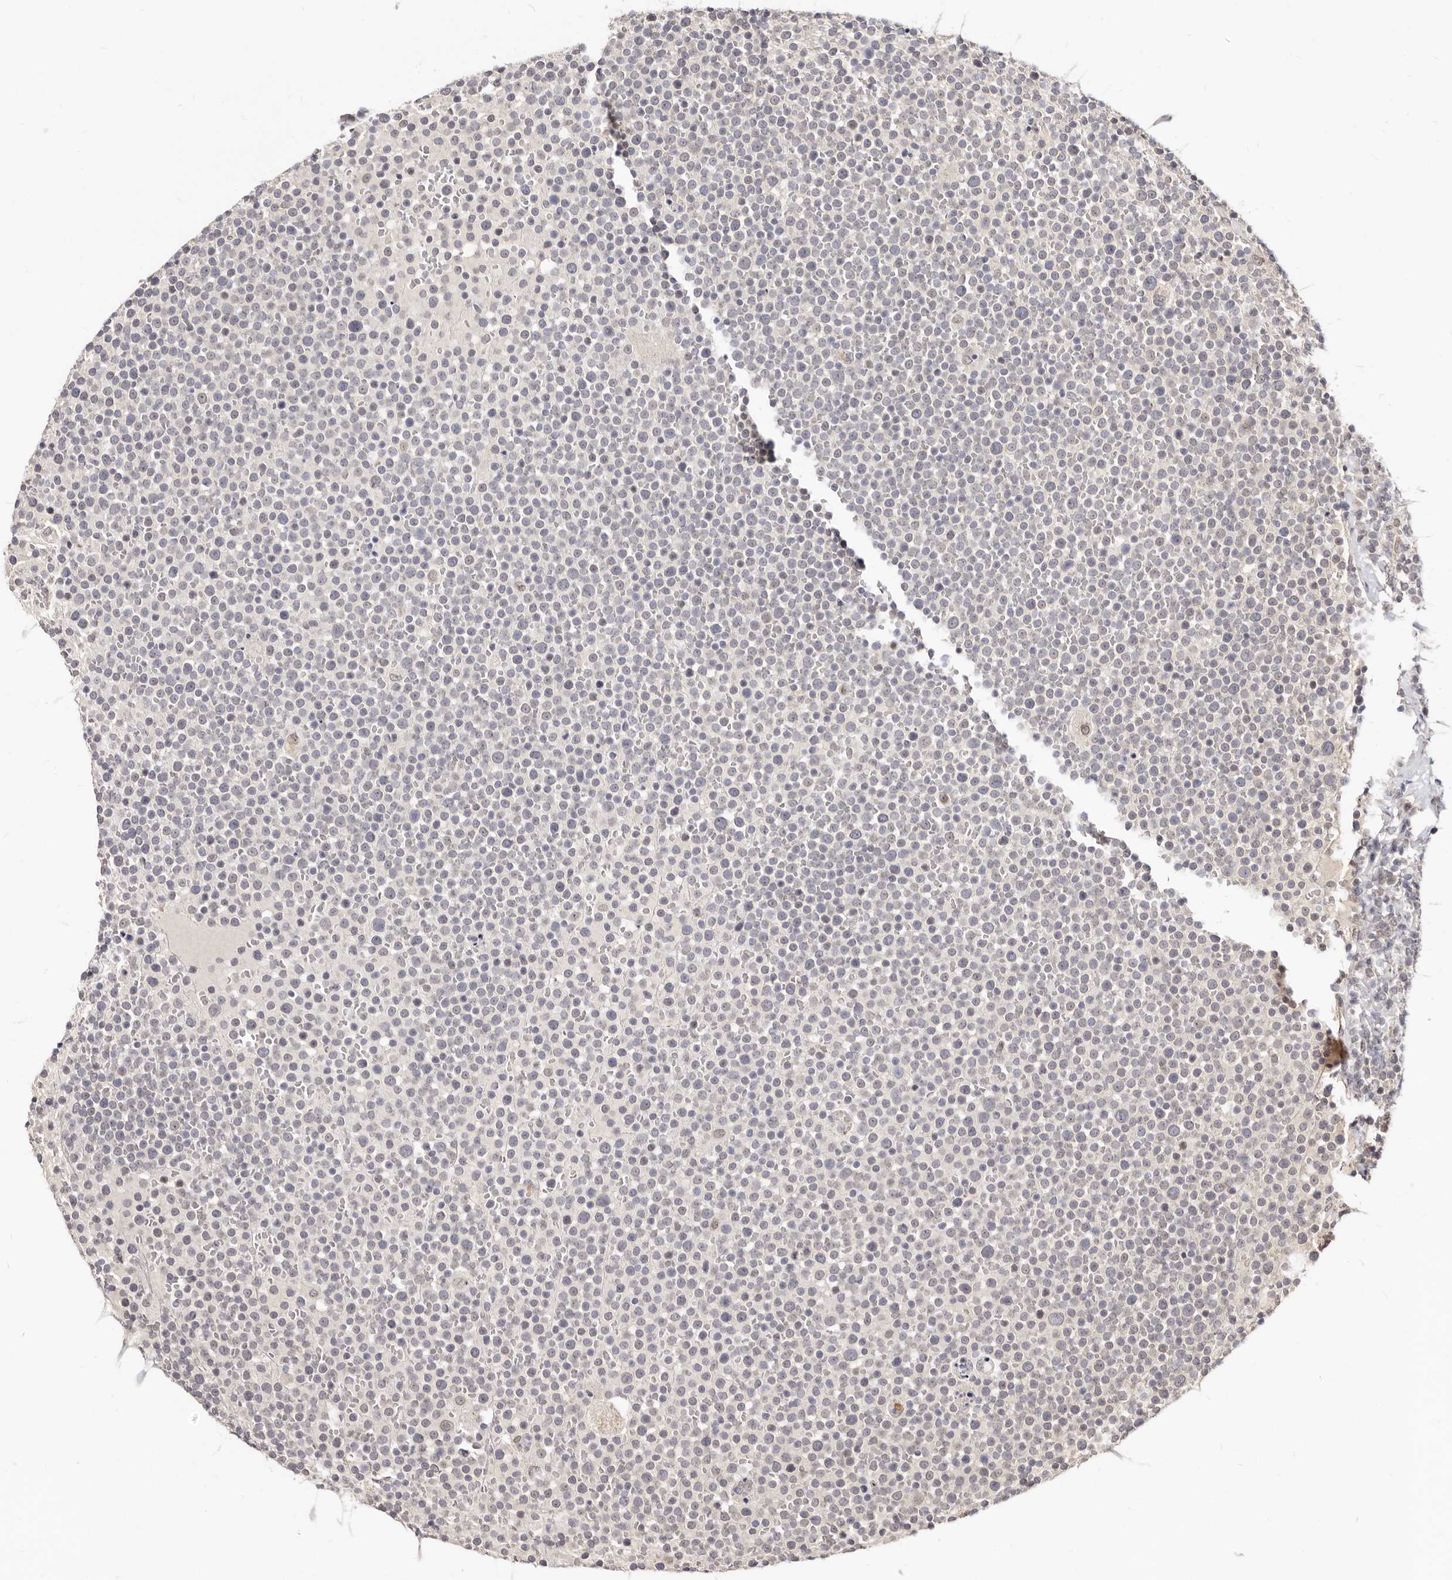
{"staining": {"intensity": "negative", "quantity": "none", "location": "none"}, "tissue": "lymphoma", "cell_type": "Tumor cells", "image_type": "cancer", "snomed": [{"axis": "morphology", "description": "Malignant lymphoma, non-Hodgkin's type, High grade"}, {"axis": "topography", "description": "Lymph node"}], "caption": "Immunohistochemistry photomicrograph of neoplastic tissue: high-grade malignant lymphoma, non-Hodgkin's type stained with DAB (3,3'-diaminobenzidine) displays no significant protein positivity in tumor cells.", "gene": "LCORL", "patient": {"sex": "male", "age": 61}}